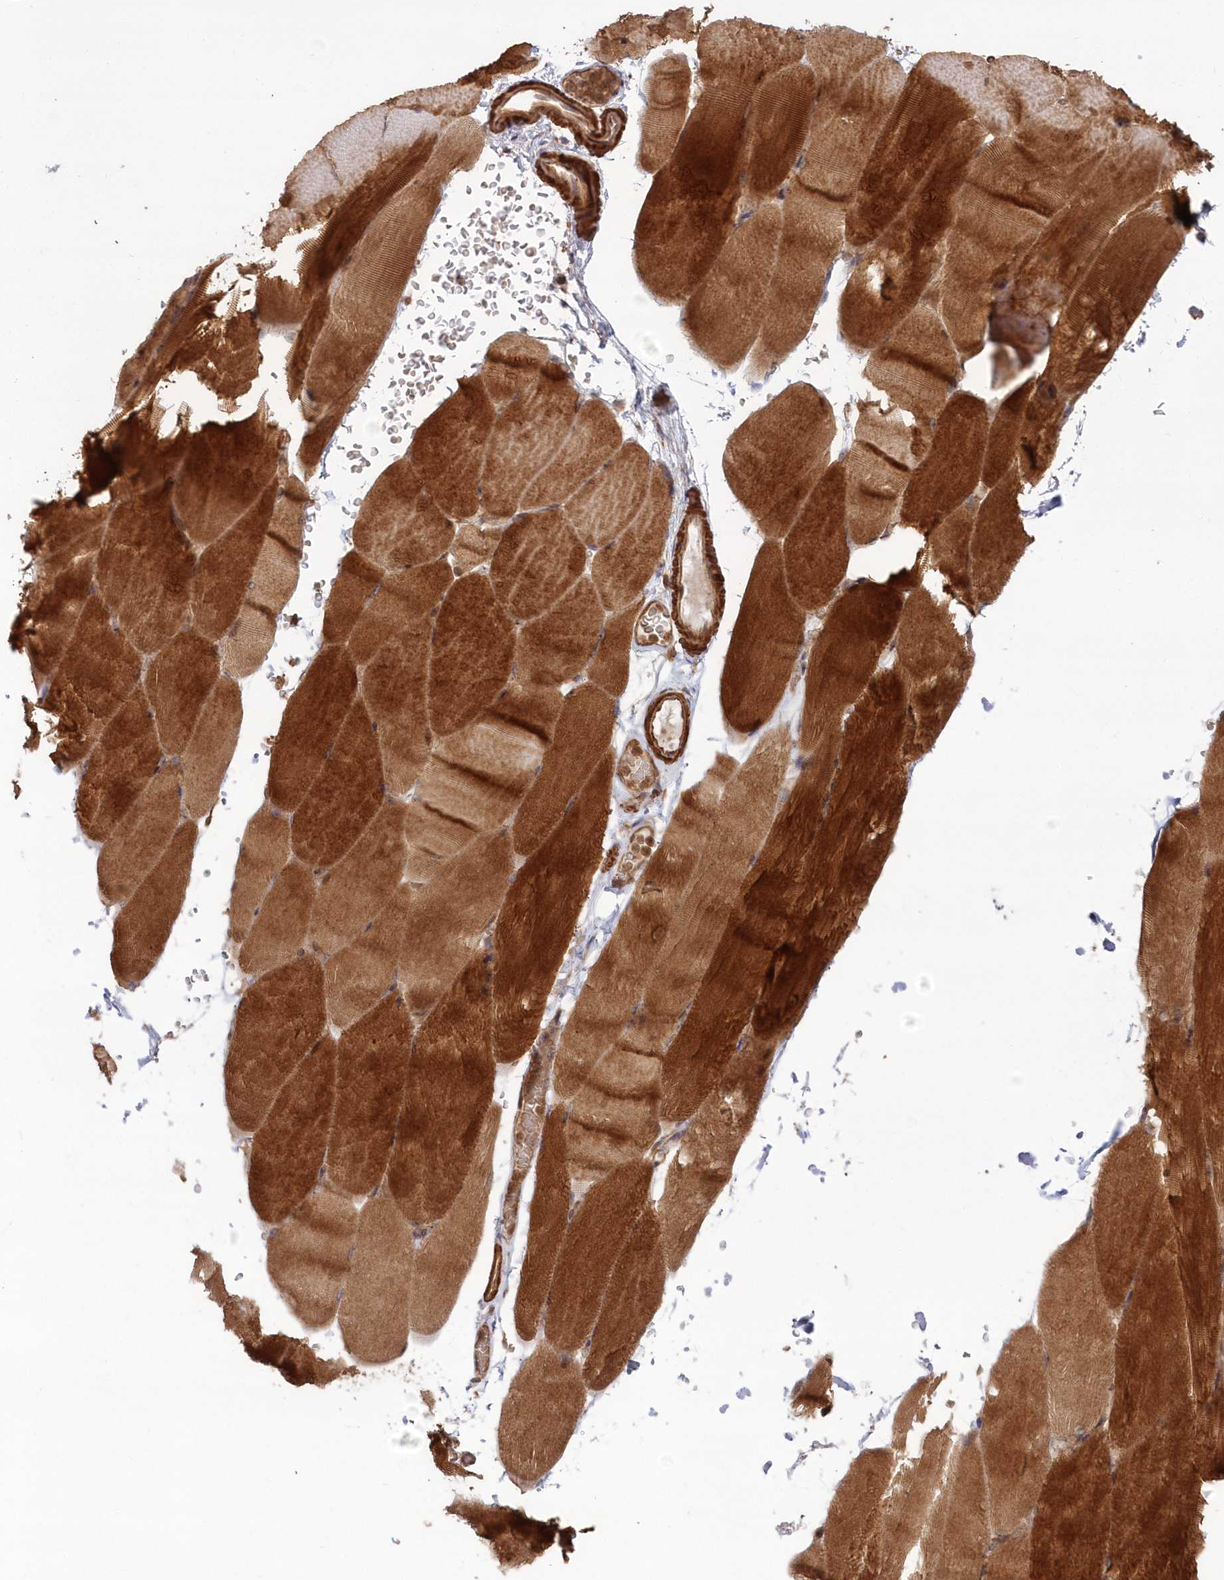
{"staining": {"intensity": "strong", "quantity": ">75%", "location": "cytoplasmic/membranous"}, "tissue": "skeletal muscle", "cell_type": "Myocytes", "image_type": "normal", "snomed": [{"axis": "morphology", "description": "Normal tissue, NOS"}, {"axis": "topography", "description": "Skeletal muscle"}, {"axis": "topography", "description": "Parathyroid gland"}], "caption": "An immunohistochemistry histopathology image of benign tissue is shown. Protein staining in brown shows strong cytoplasmic/membranous positivity in skeletal muscle within myocytes. (Brightfield microscopy of DAB IHC at high magnification).", "gene": "TBCA", "patient": {"sex": "female", "age": 37}}